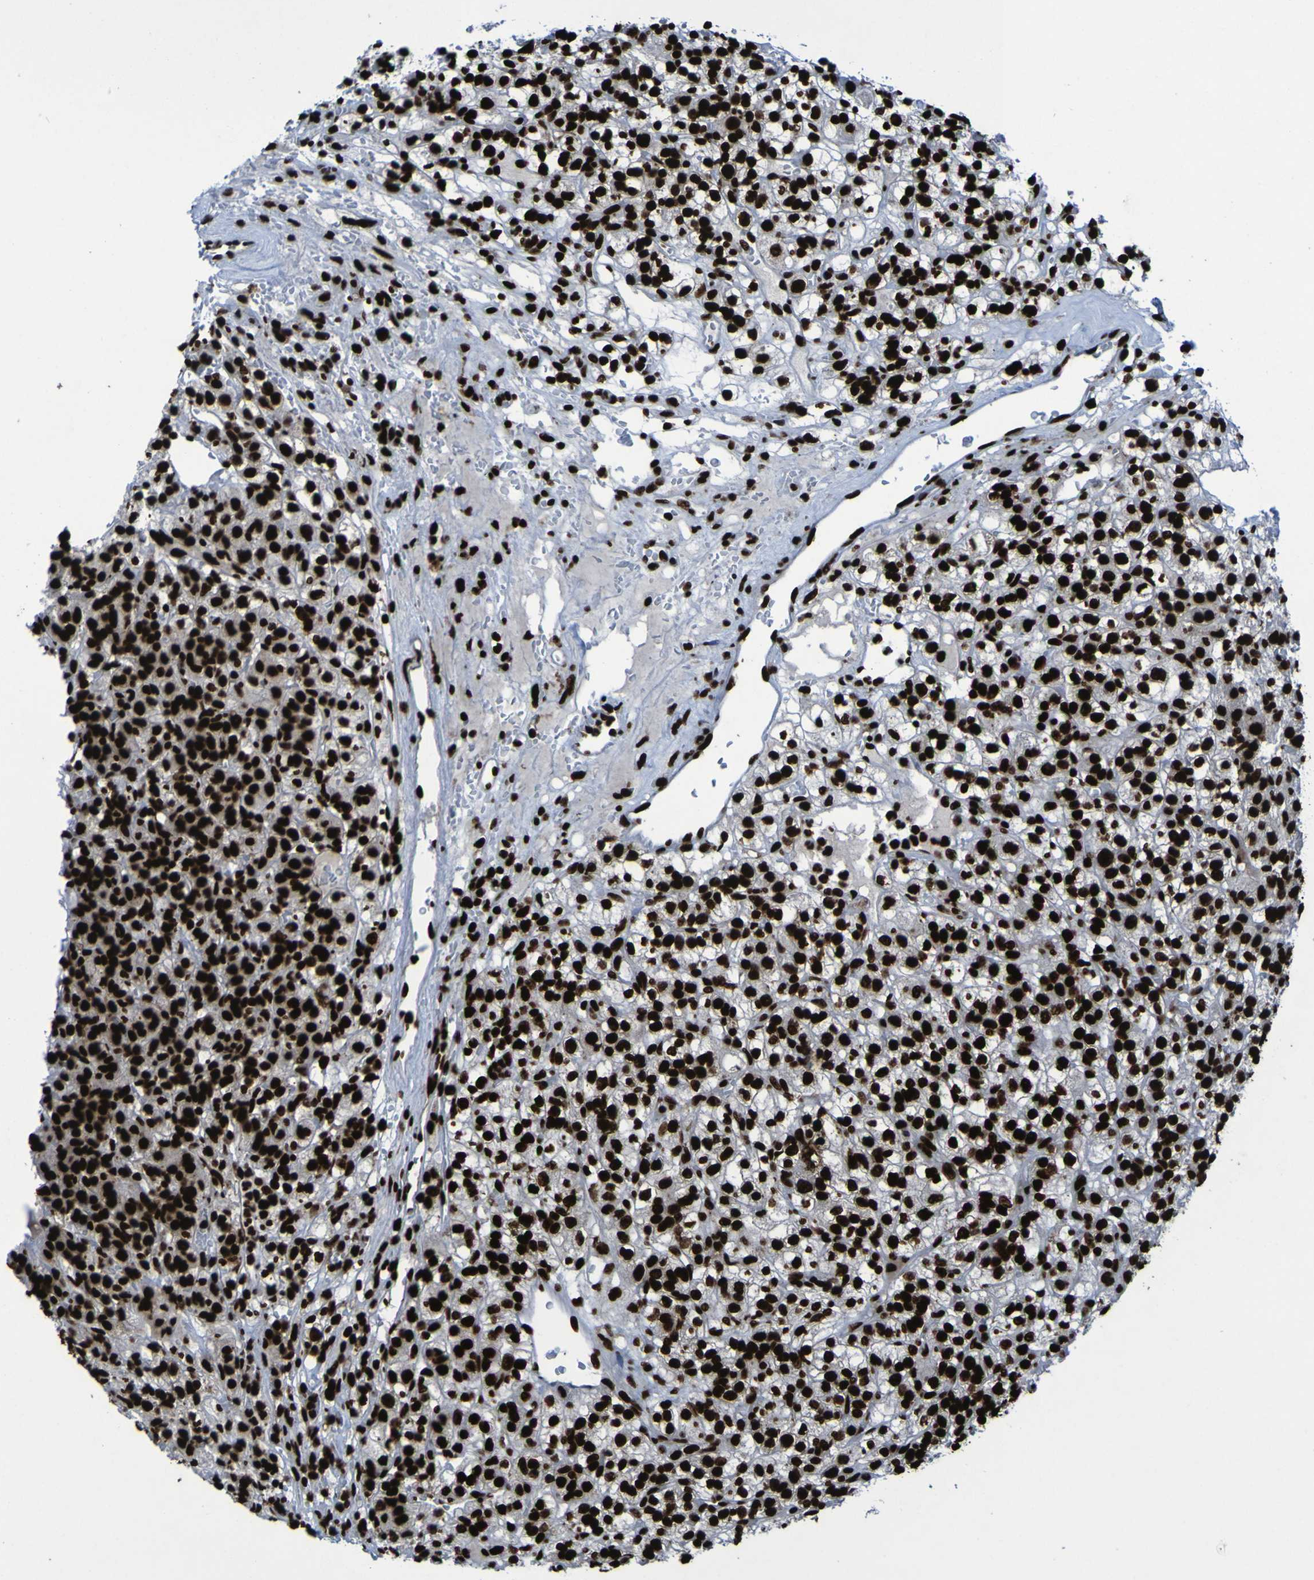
{"staining": {"intensity": "strong", "quantity": ">75%", "location": "nuclear"}, "tissue": "renal cancer", "cell_type": "Tumor cells", "image_type": "cancer", "snomed": [{"axis": "morphology", "description": "Normal tissue, NOS"}, {"axis": "morphology", "description": "Adenocarcinoma, NOS"}, {"axis": "topography", "description": "Kidney"}], "caption": "The micrograph exhibits staining of renal adenocarcinoma, revealing strong nuclear protein expression (brown color) within tumor cells. Nuclei are stained in blue.", "gene": "NPM1", "patient": {"sex": "female", "age": 72}}